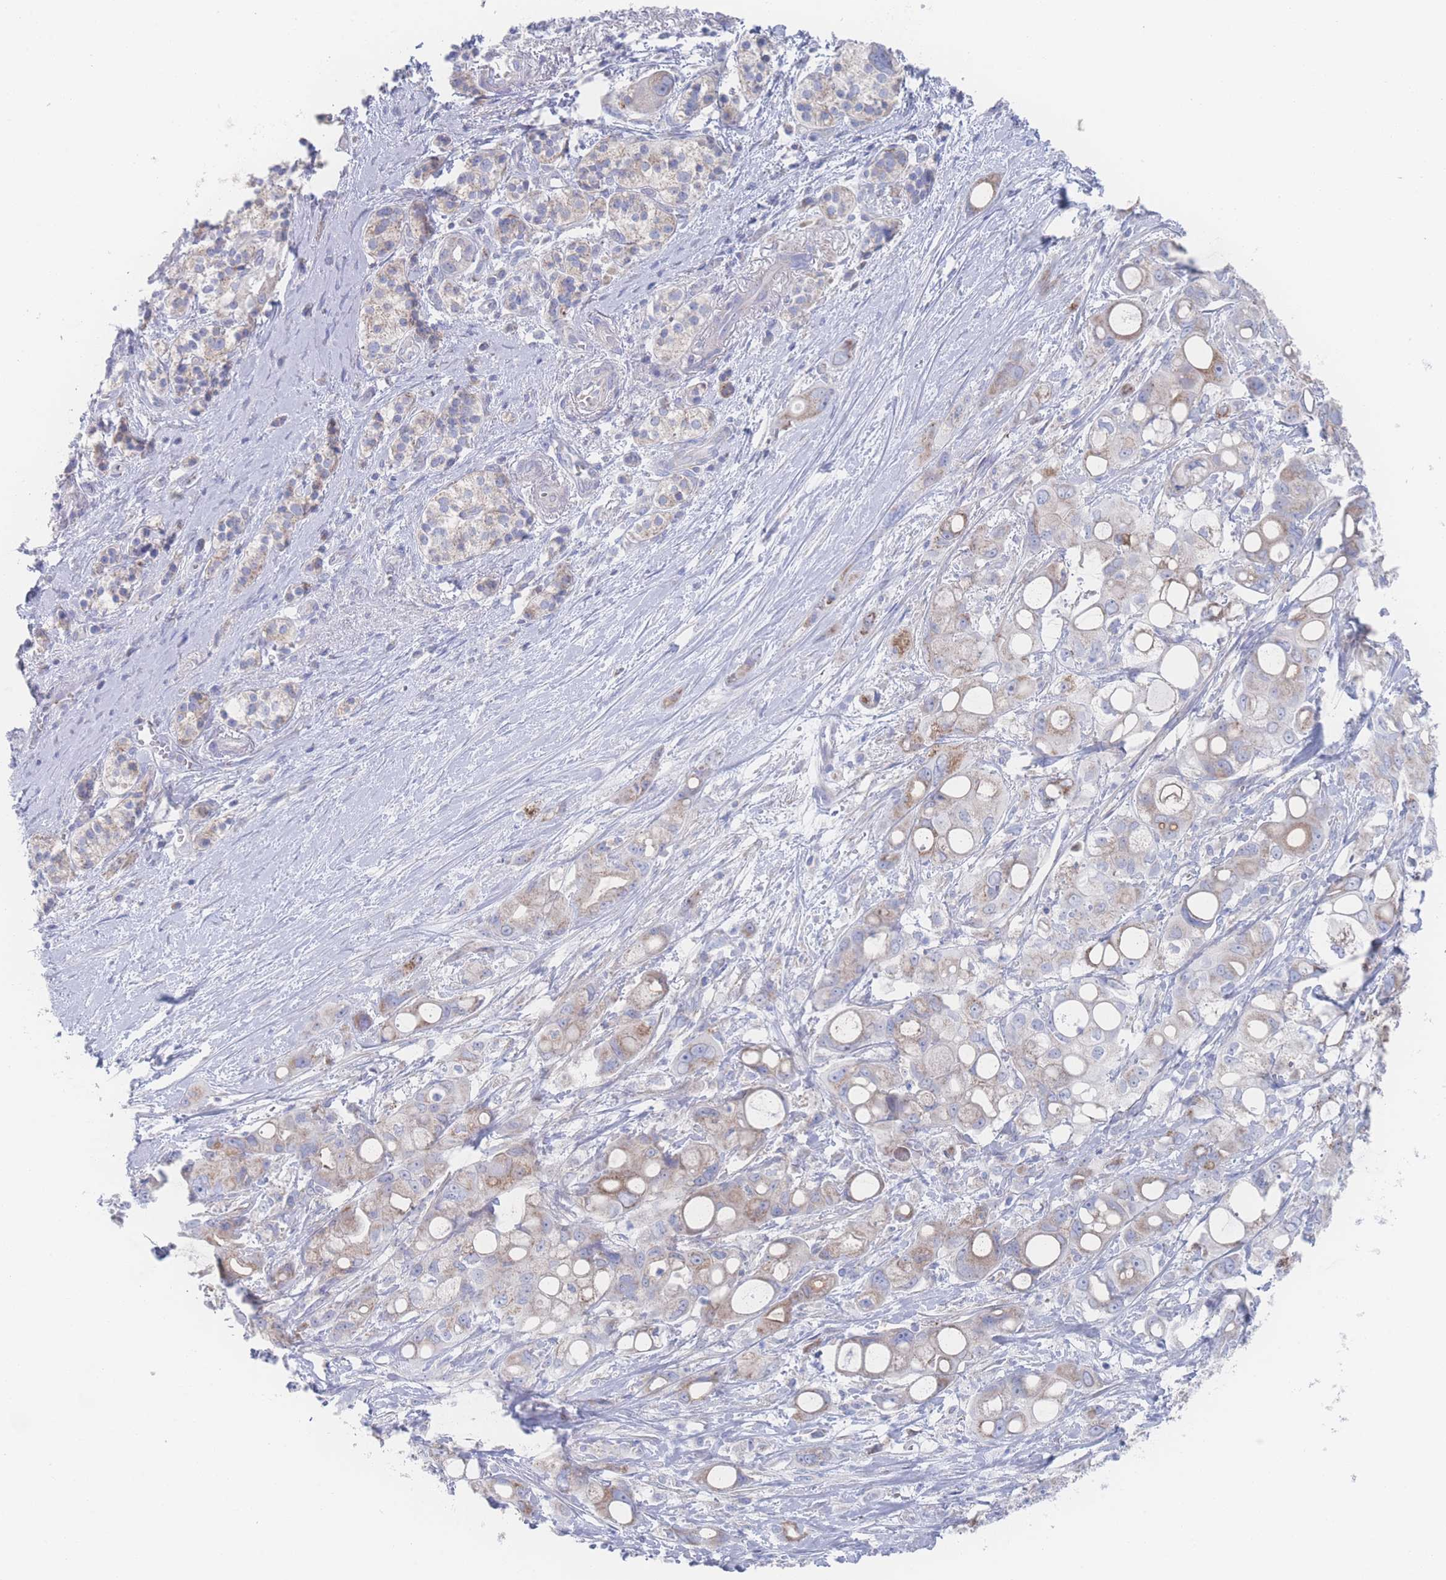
{"staining": {"intensity": "moderate", "quantity": "25%-75%", "location": "cytoplasmic/membranous"}, "tissue": "pancreatic cancer", "cell_type": "Tumor cells", "image_type": "cancer", "snomed": [{"axis": "morphology", "description": "Adenocarcinoma, NOS"}, {"axis": "topography", "description": "Pancreas"}], "caption": "IHC staining of pancreatic adenocarcinoma, which displays medium levels of moderate cytoplasmic/membranous staining in about 25%-75% of tumor cells indicating moderate cytoplasmic/membranous protein positivity. The staining was performed using DAB (brown) for protein detection and nuclei were counterstained in hematoxylin (blue).", "gene": "SNPH", "patient": {"sex": "male", "age": 68}}